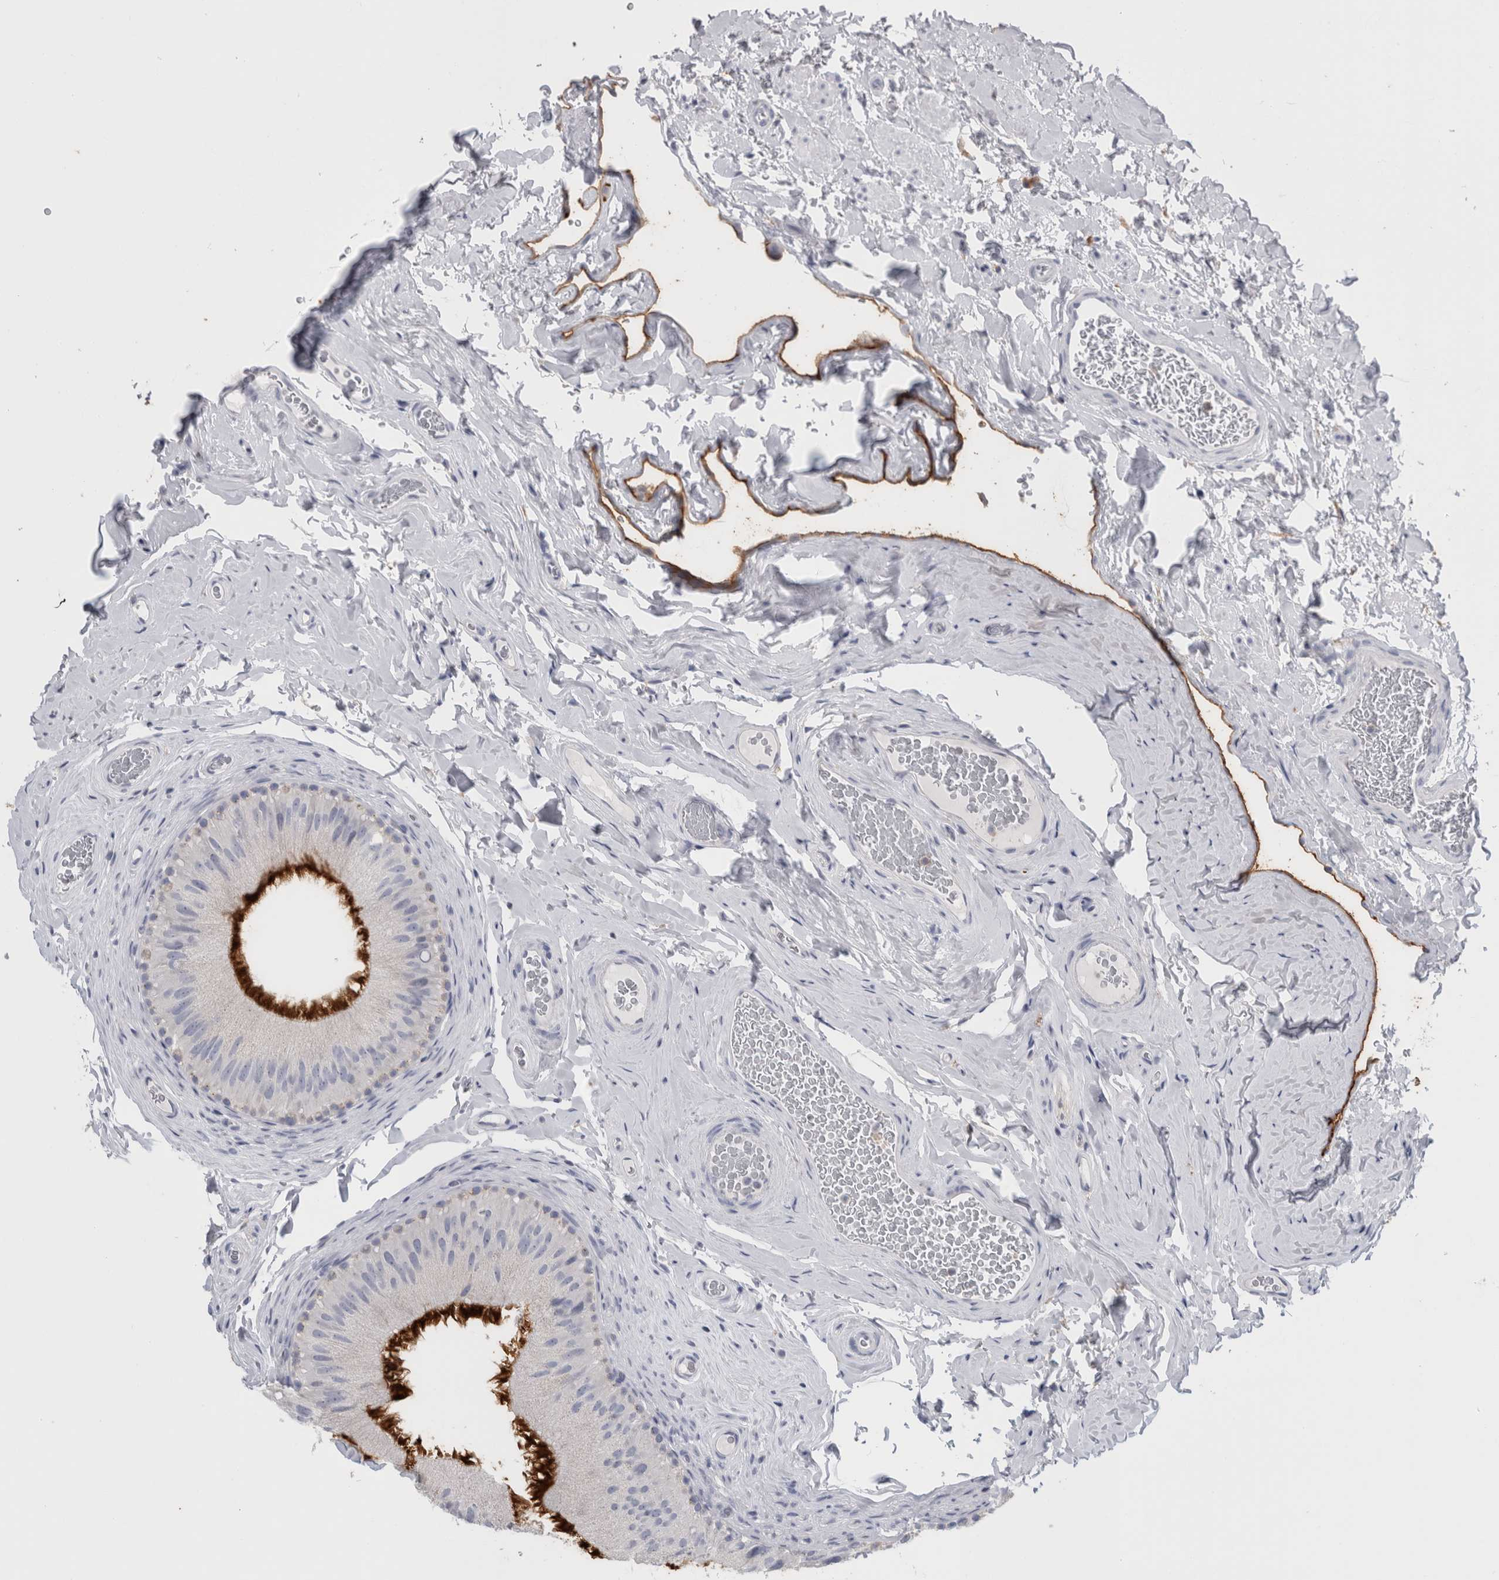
{"staining": {"intensity": "strong", "quantity": "25%-75%", "location": "cytoplasmic/membranous"}, "tissue": "epididymis", "cell_type": "Glandular cells", "image_type": "normal", "snomed": [{"axis": "morphology", "description": "Normal tissue, NOS"}, {"axis": "topography", "description": "Vascular tissue"}, {"axis": "topography", "description": "Epididymis"}], "caption": "This is a photomicrograph of IHC staining of normal epididymis, which shows strong positivity in the cytoplasmic/membranous of glandular cells.", "gene": "ANKFY1", "patient": {"sex": "male", "age": 49}}